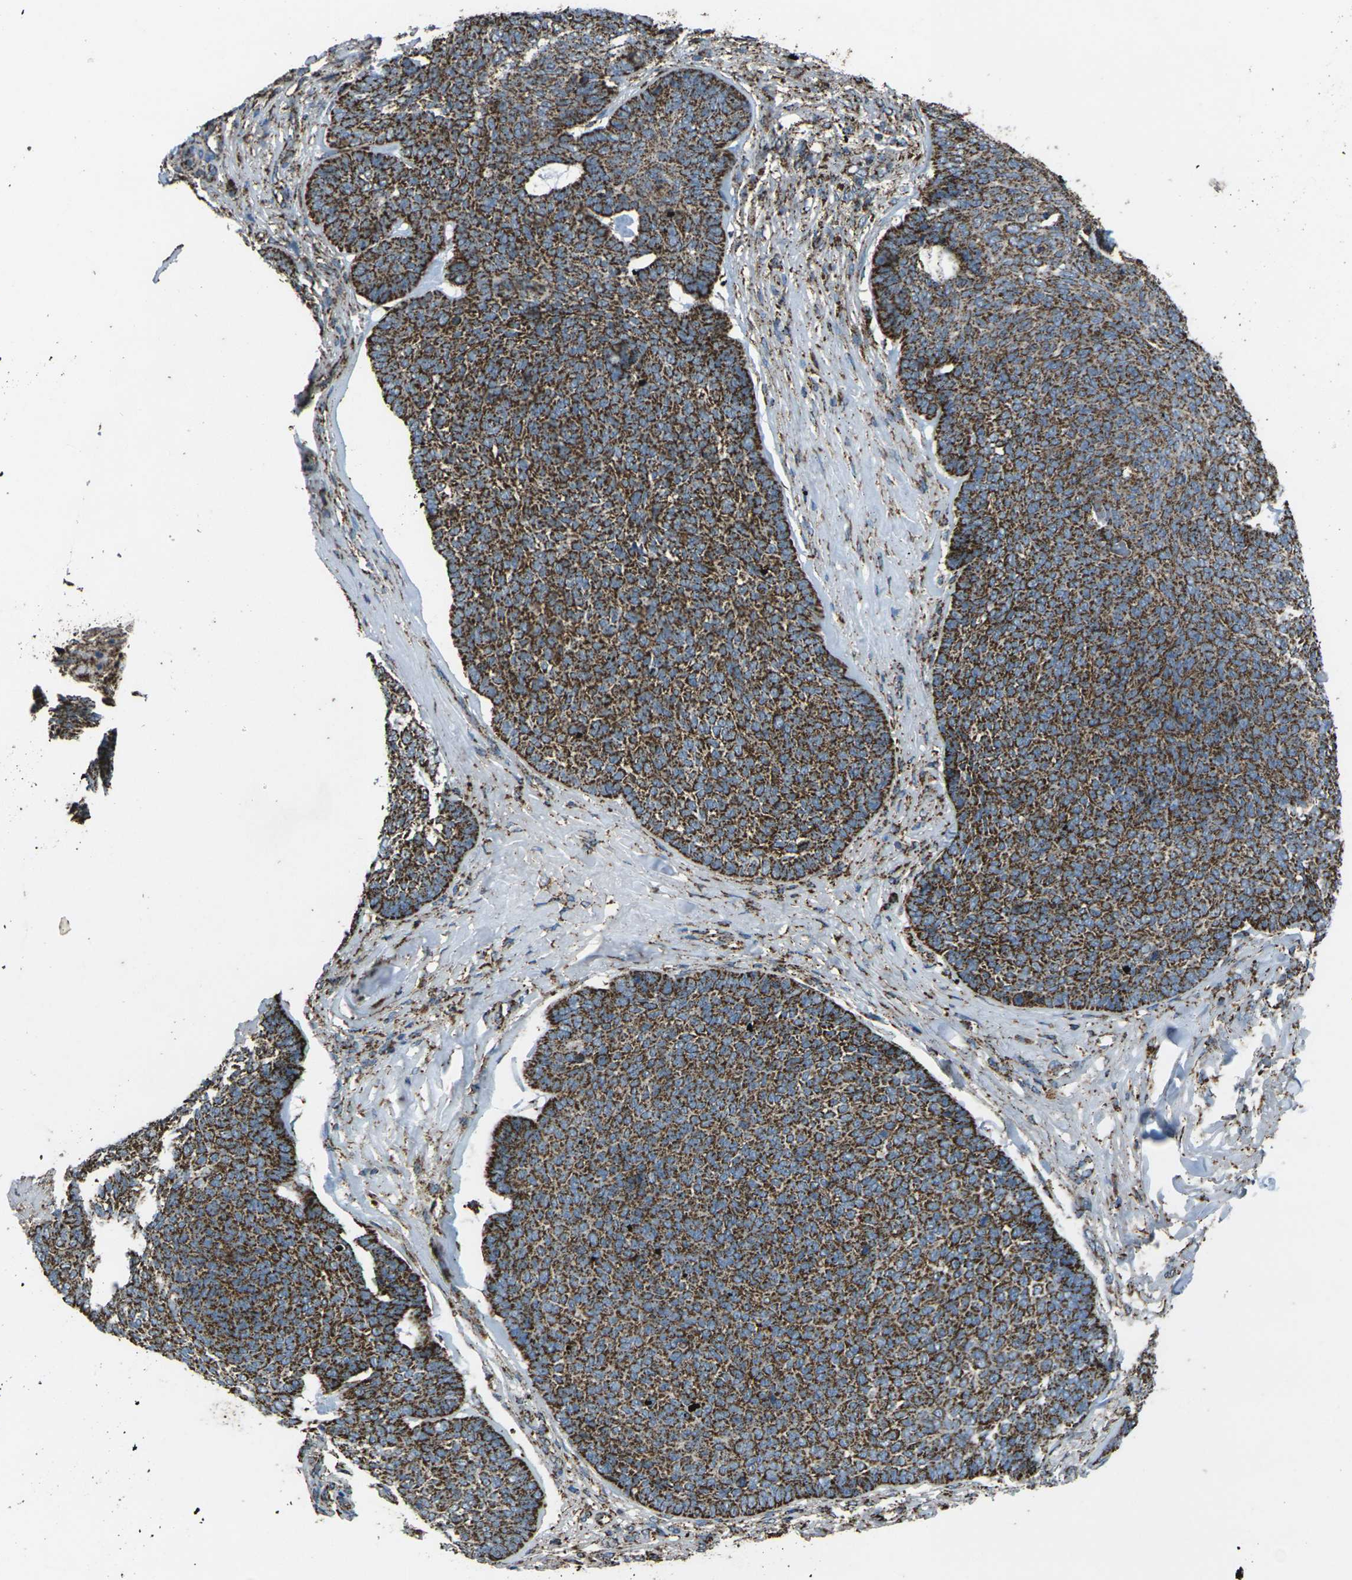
{"staining": {"intensity": "moderate", "quantity": ">75%", "location": "cytoplasmic/membranous"}, "tissue": "skin cancer", "cell_type": "Tumor cells", "image_type": "cancer", "snomed": [{"axis": "morphology", "description": "Basal cell carcinoma"}, {"axis": "topography", "description": "Skin"}], "caption": "Immunohistochemistry (IHC) image of neoplastic tissue: human skin cancer (basal cell carcinoma) stained using immunohistochemistry (IHC) reveals medium levels of moderate protein expression localized specifically in the cytoplasmic/membranous of tumor cells, appearing as a cytoplasmic/membranous brown color.", "gene": "KLHL5", "patient": {"sex": "male", "age": 84}}